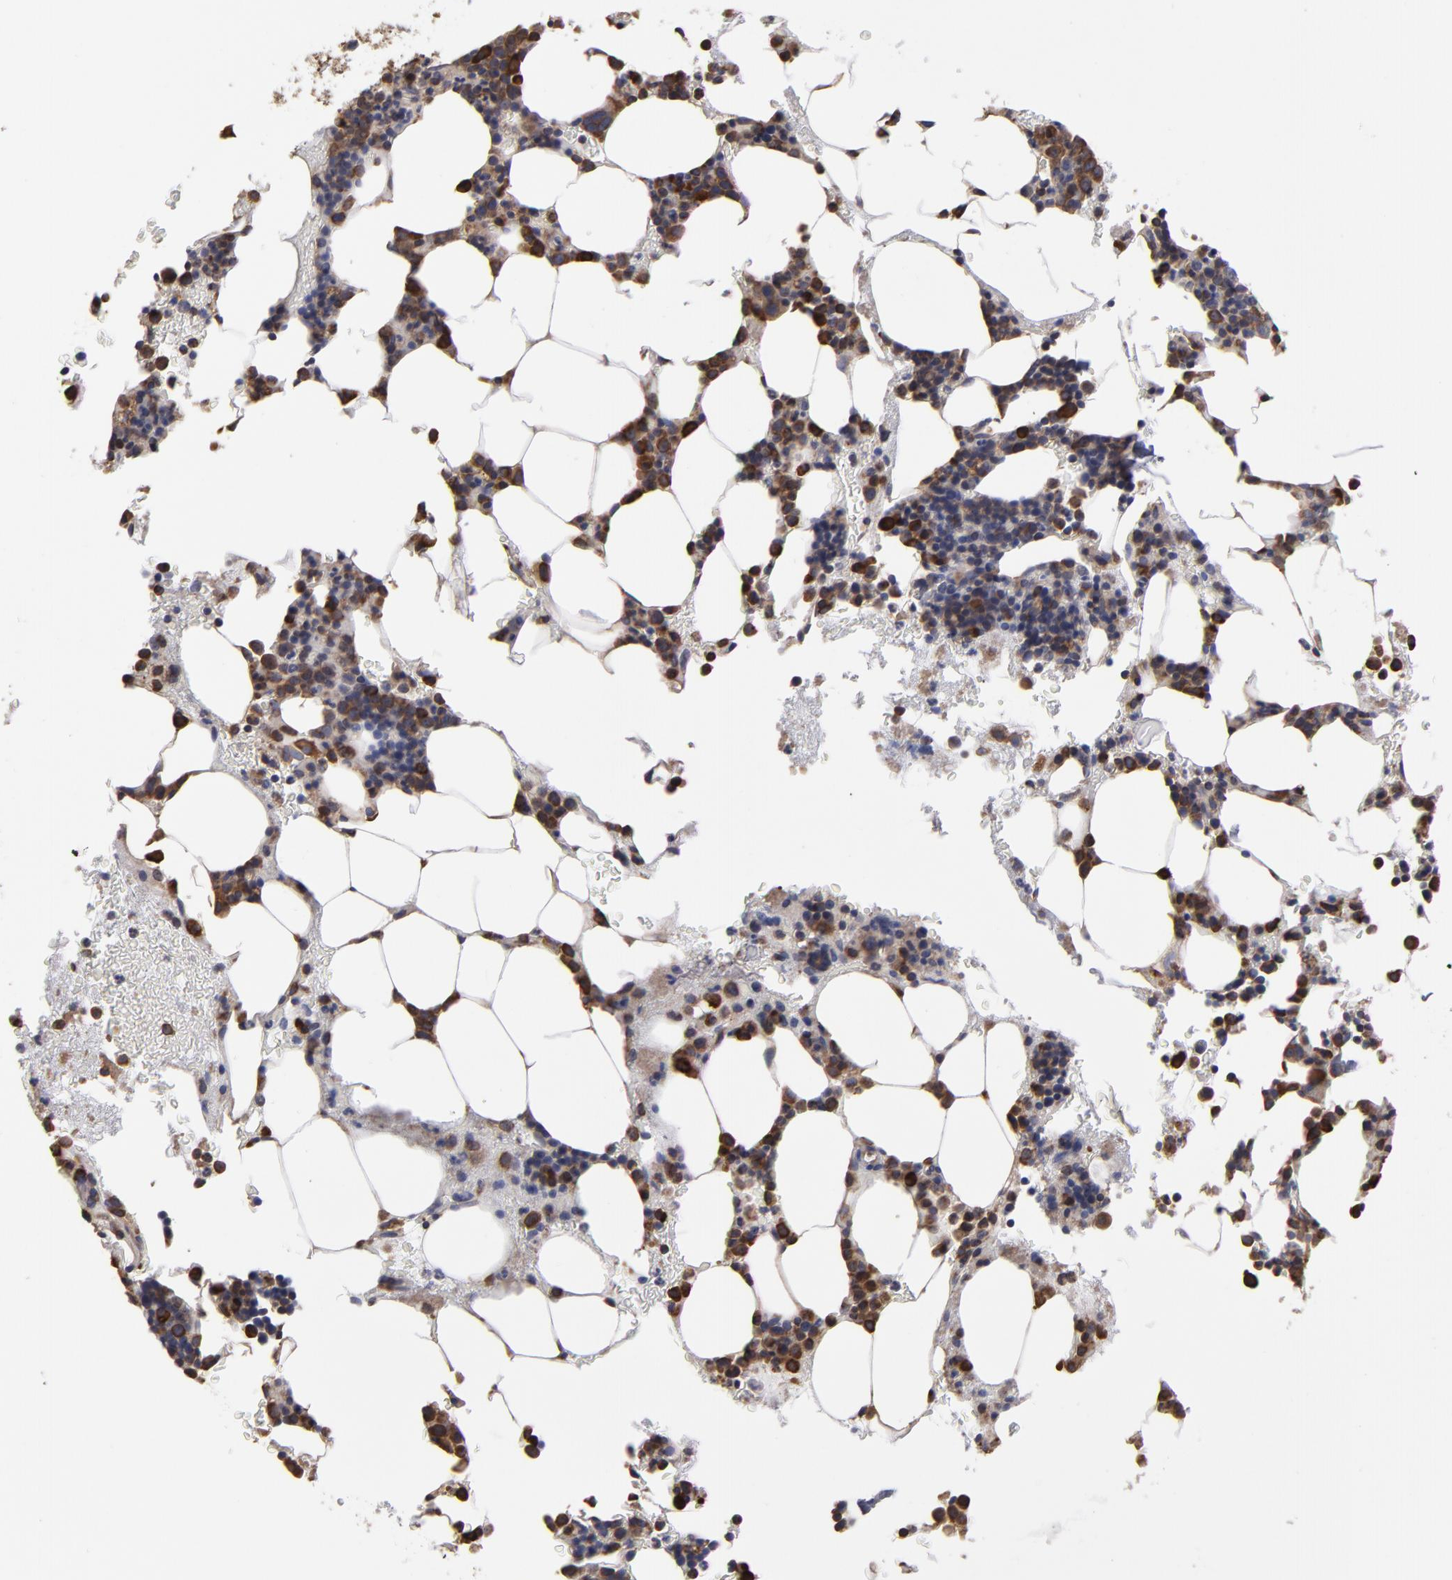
{"staining": {"intensity": "moderate", "quantity": "<25%", "location": "cytoplasmic/membranous"}, "tissue": "bone marrow", "cell_type": "Hematopoietic cells", "image_type": "normal", "snomed": [{"axis": "morphology", "description": "Normal tissue, NOS"}, {"axis": "topography", "description": "Bone marrow"}], "caption": "High-magnification brightfield microscopy of normal bone marrow stained with DAB (3,3'-diaminobenzidine) (brown) and counterstained with hematoxylin (blue). hematopoietic cells exhibit moderate cytoplasmic/membranous staining is identified in about<25% of cells.", "gene": "SND1", "patient": {"sex": "male", "age": 78}}